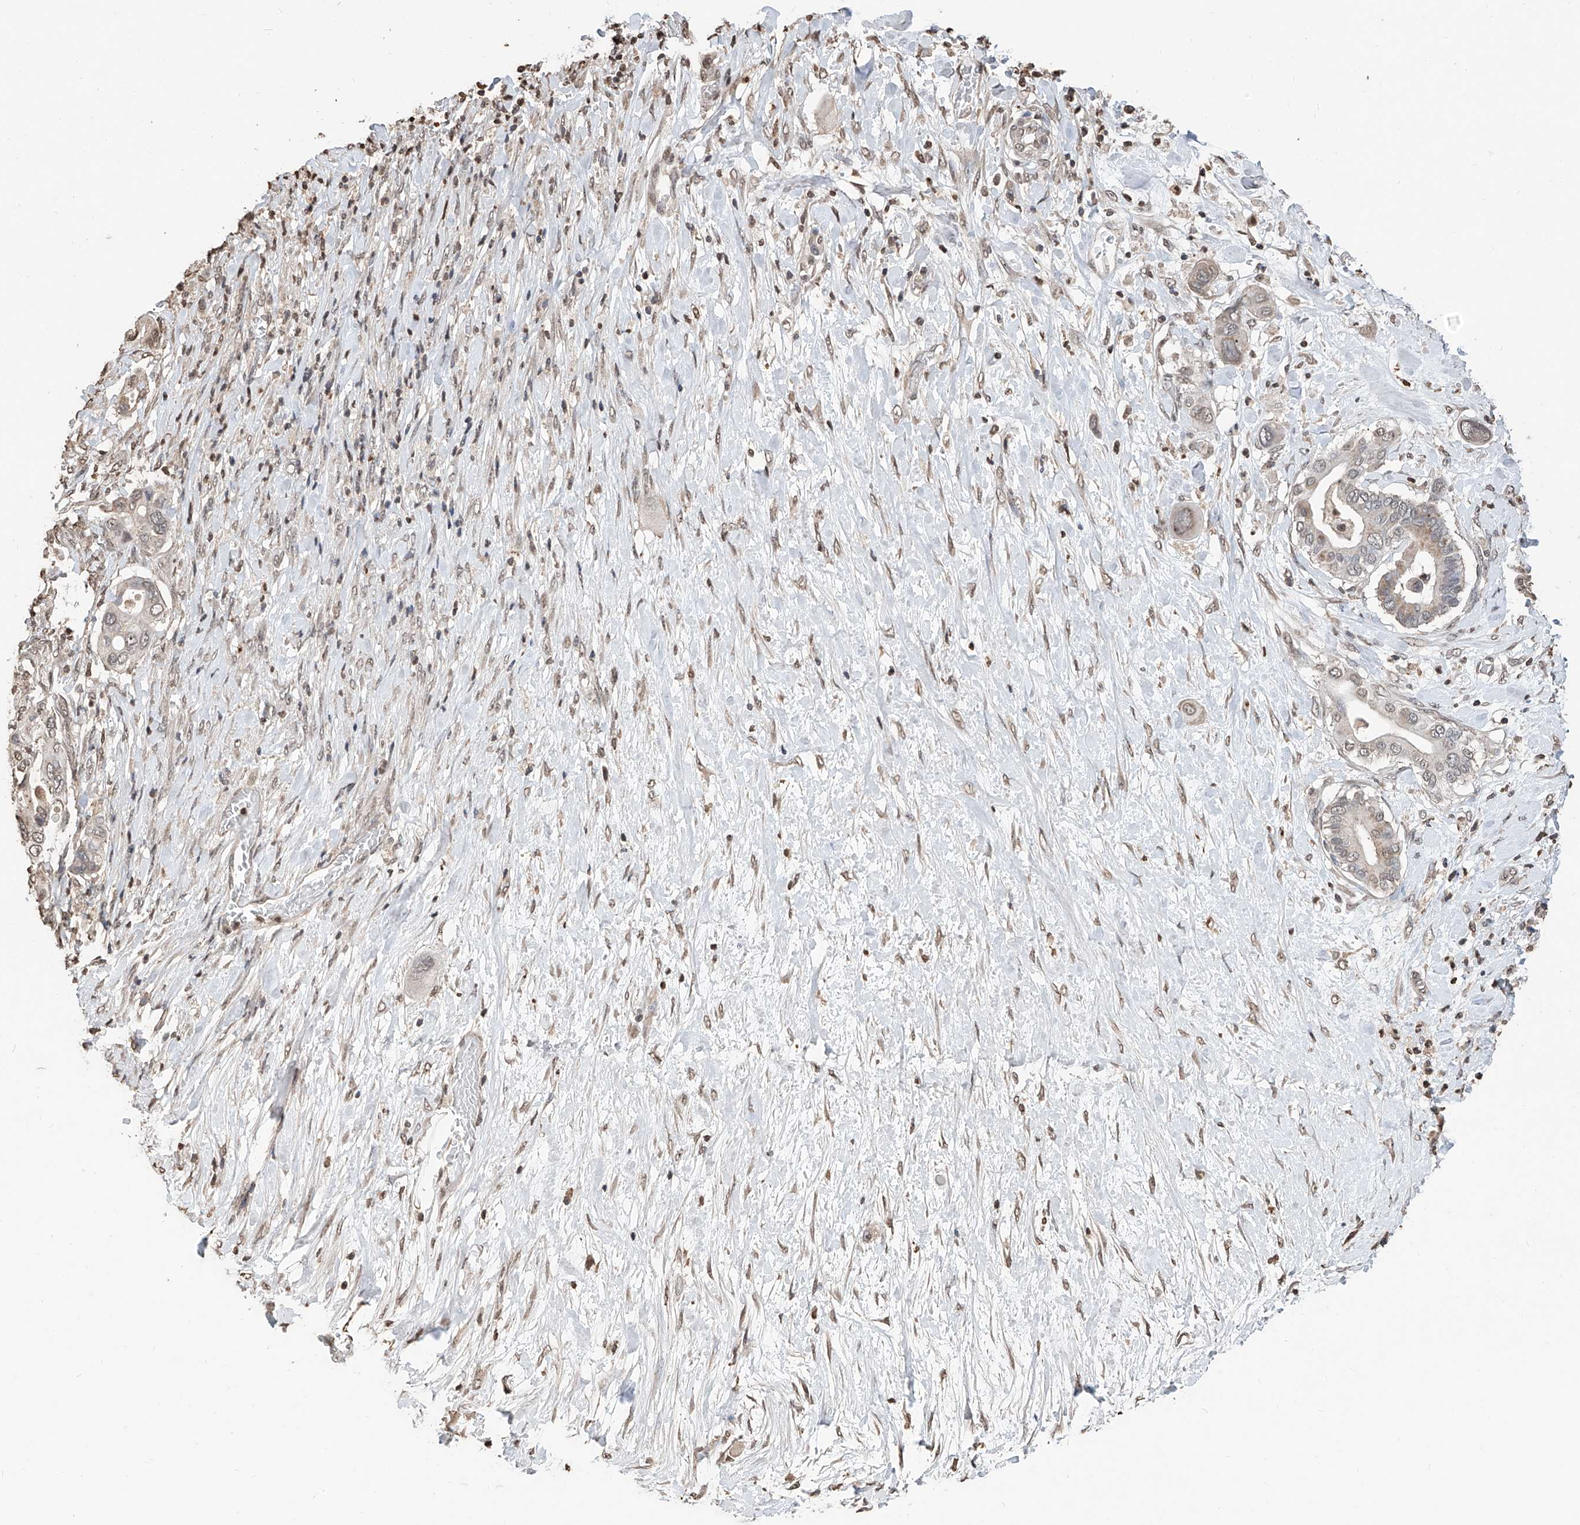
{"staining": {"intensity": "weak", "quantity": "25%-75%", "location": "cytoplasmic/membranous,nuclear"}, "tissue": "pancreatic cancer", "cell_type": "Tumor cells", "image_type": "cancer", "snomed": [{"axis": "morphology", "description": "Adenocarcinoma, NOS"}, {"axis": "topography", "description": "Pancreas"}], "caption": "Adenocarcinoma (pancreatic) stained for a protein (brown) demonstrates weak cytoplasmic/membranous and nuclear positive expression in approximately 25%-75% of tumor cells.", "gene": "RP9", "patient": {"sex": "male", "age": 68}}